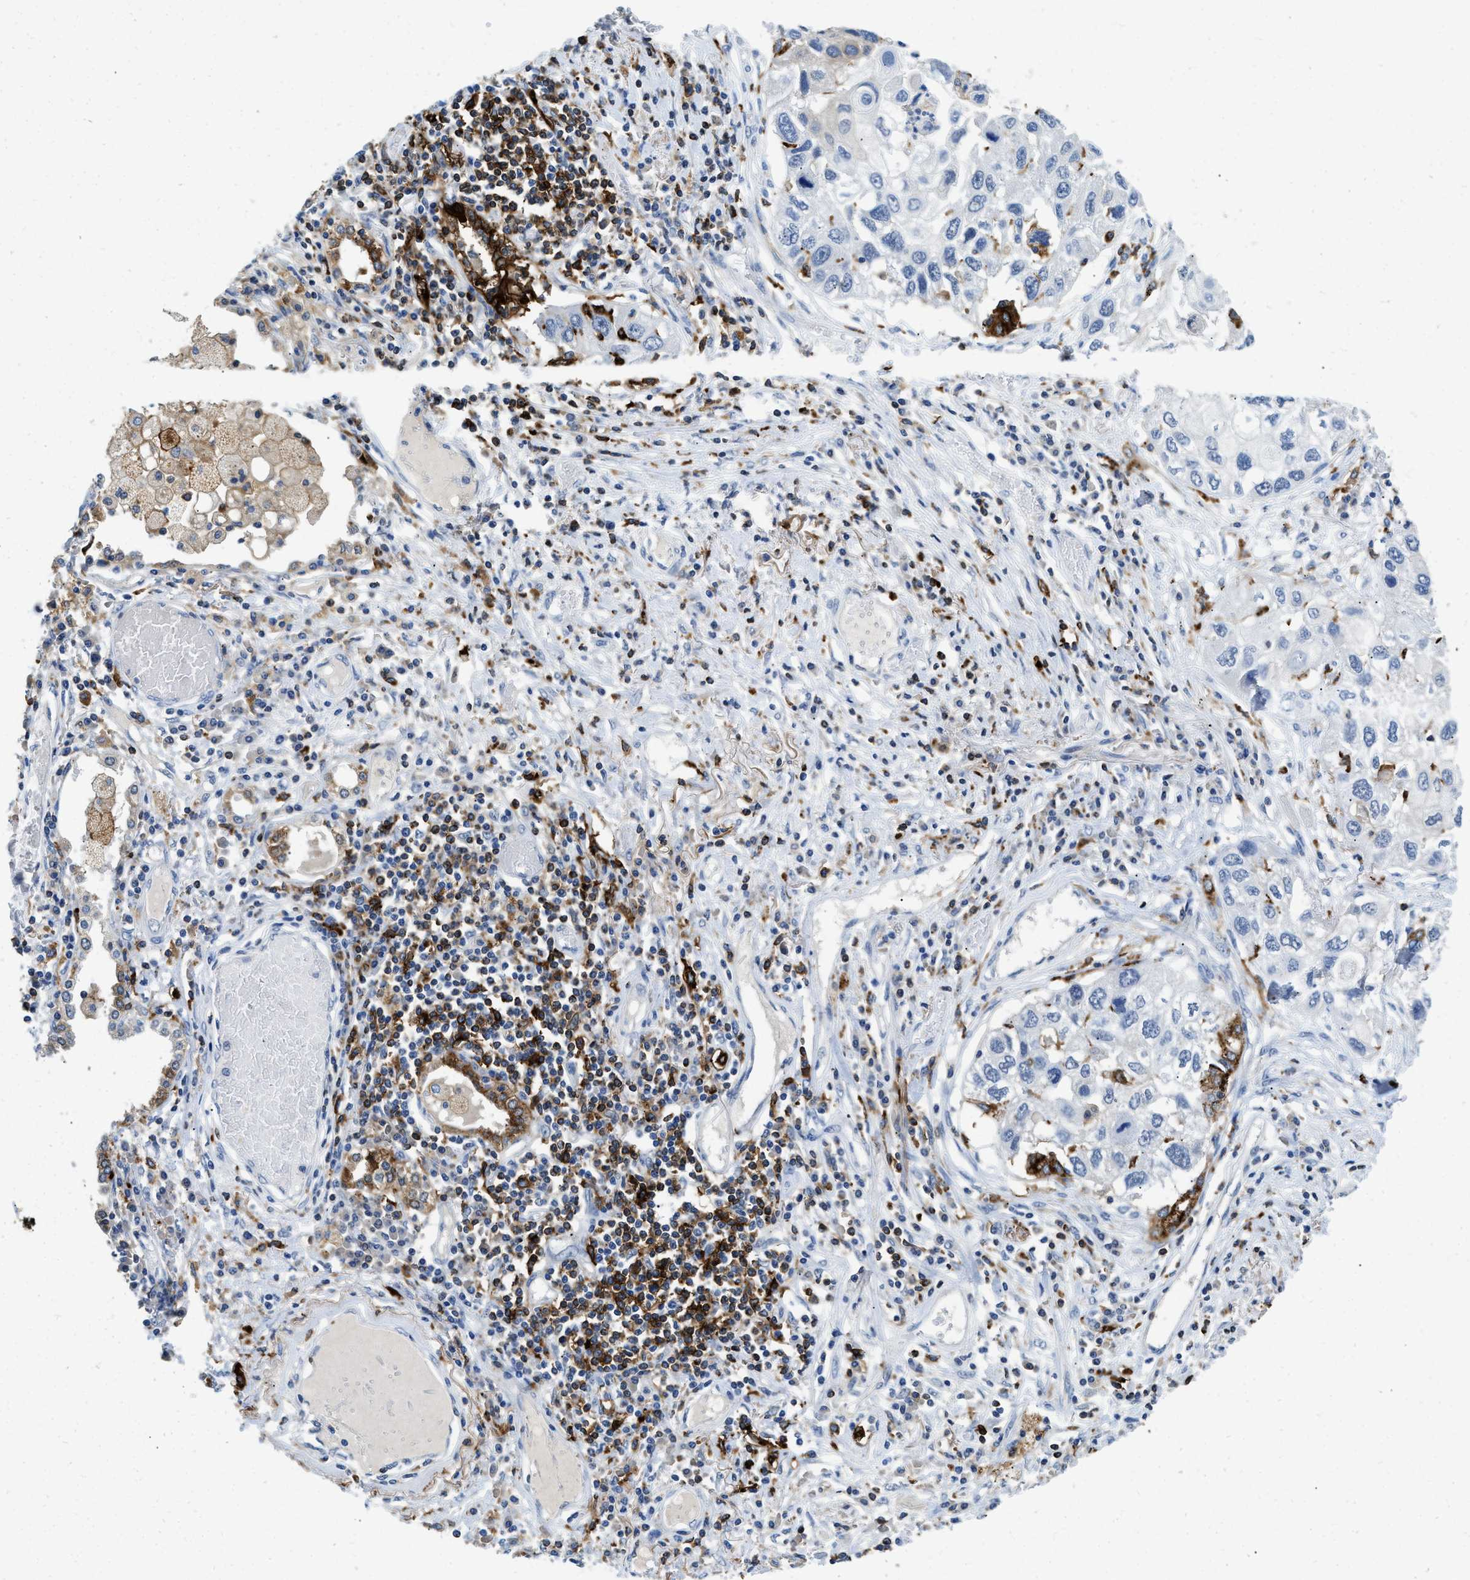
{"staining": {"intensity": "negative", "quantity": "none", "location": "none"}, "tissue": "lung cancer", "cell_type": "Tumor cells", "image_type": "cancer", "snomed": [{"axis": "morphology", "description": "Squamous cell carcinoma, NOS"}, {"axis": "topography", "description": "Lung"}], "caption": "Squamous cell carcinoma (lung) stained for a protein using IHC demonstrates no positivity tumor cells.", "gene": "CD226", "patient": {"sex": "male", "age": 71}}